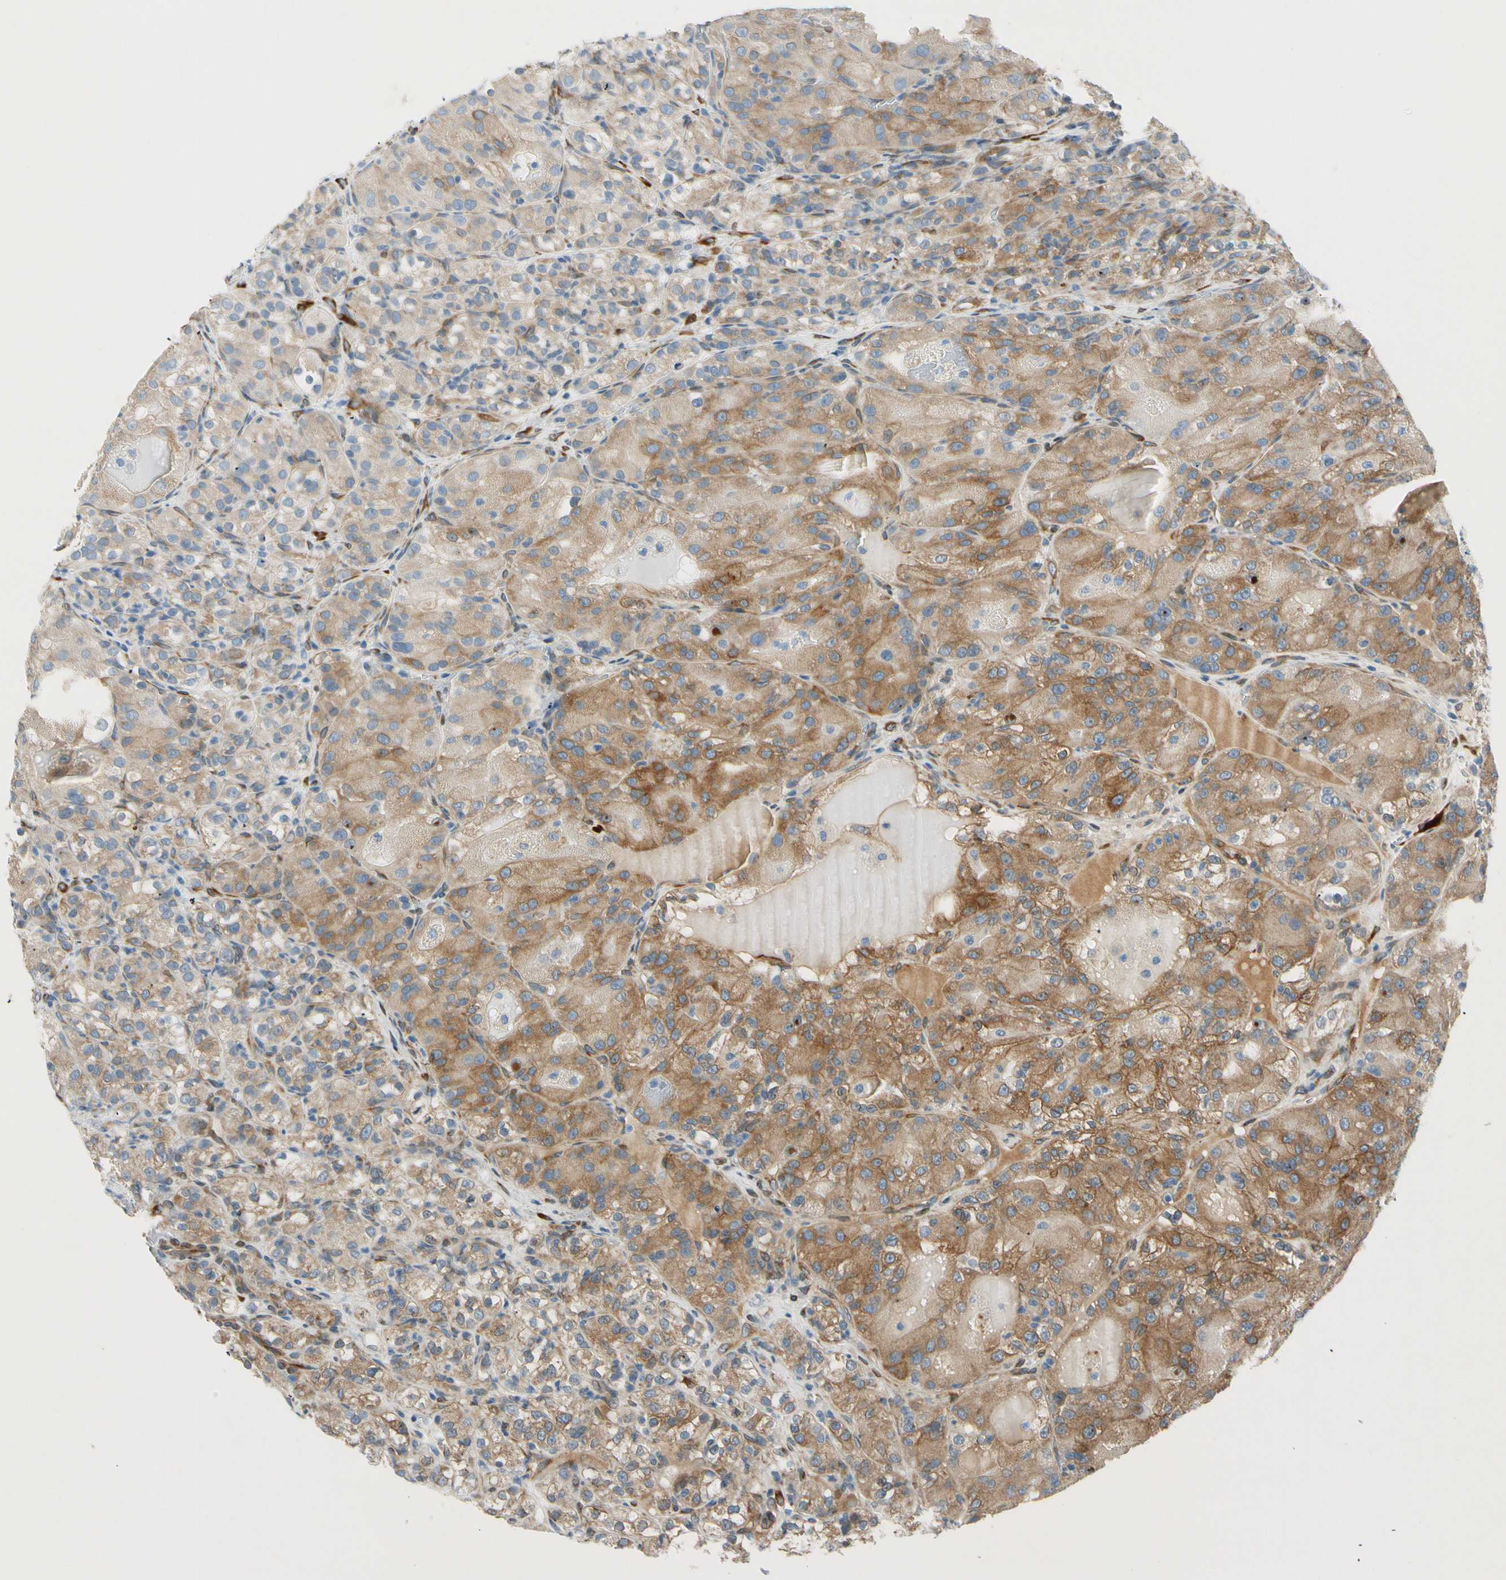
{"staining": {"intensity": "moderate", "quantity": ">75%", "location": "cytoplasmic/membranous"}, "tissue": "renal cancer", "cell_type": "Tumor cells", "image_type": "cancer", "snomed": [{"axis": "morphology", "description": "Normal tissue, NOS"}, {"axis": "morphology", "description": "Adenocarcinoma, NOS"}, {"axis": "topography", "description": "Kidney"}], "caption": "A photomicrograph of human renal adenocarcinoma stained for a protein displays moderate cytoplasmic/membranous brown staining in tumor cells.", "gene": "FKBP7", "patient": {"sex": "male", "age": 61}}